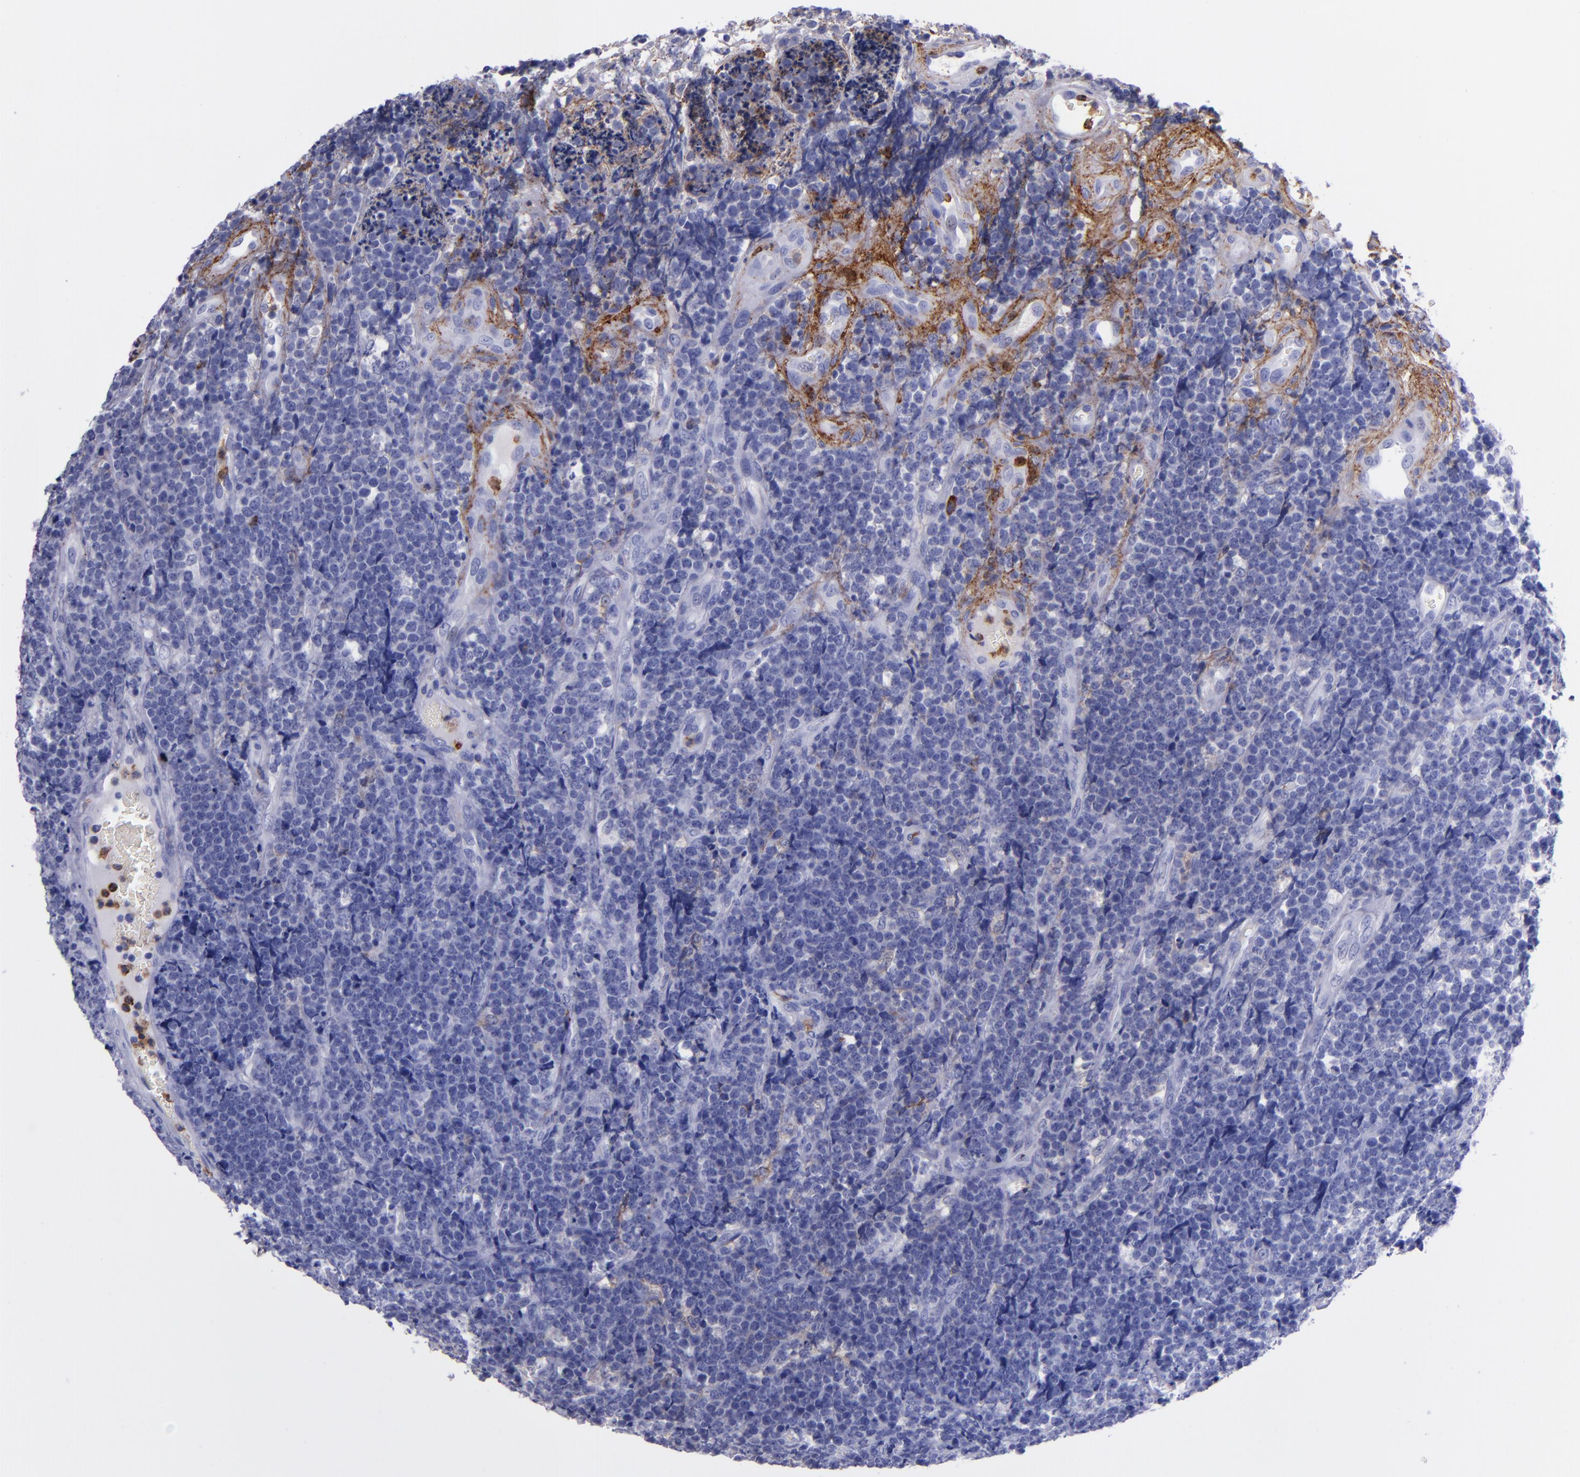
{"staining": {"intensity": "negative", "quantity": "none", "location": "none"}, "tissue": "lymphoma", "cell_type": "Tumor cells", "image_type": "cancer", "snomed": [{"axis": "morphology", "description": "Malignant lymphoma, non-Hodgkin's type, High grade"}, {"axis": "topography", "description": "Small intestine"}, {"axis": "topography", "description": "Colon"}], "caption": "Immunohistochemistry of human lymphoma displays no staining in tumor cells.", "gene": "CR1", "patient": {"sex": "male", "age": 8}}